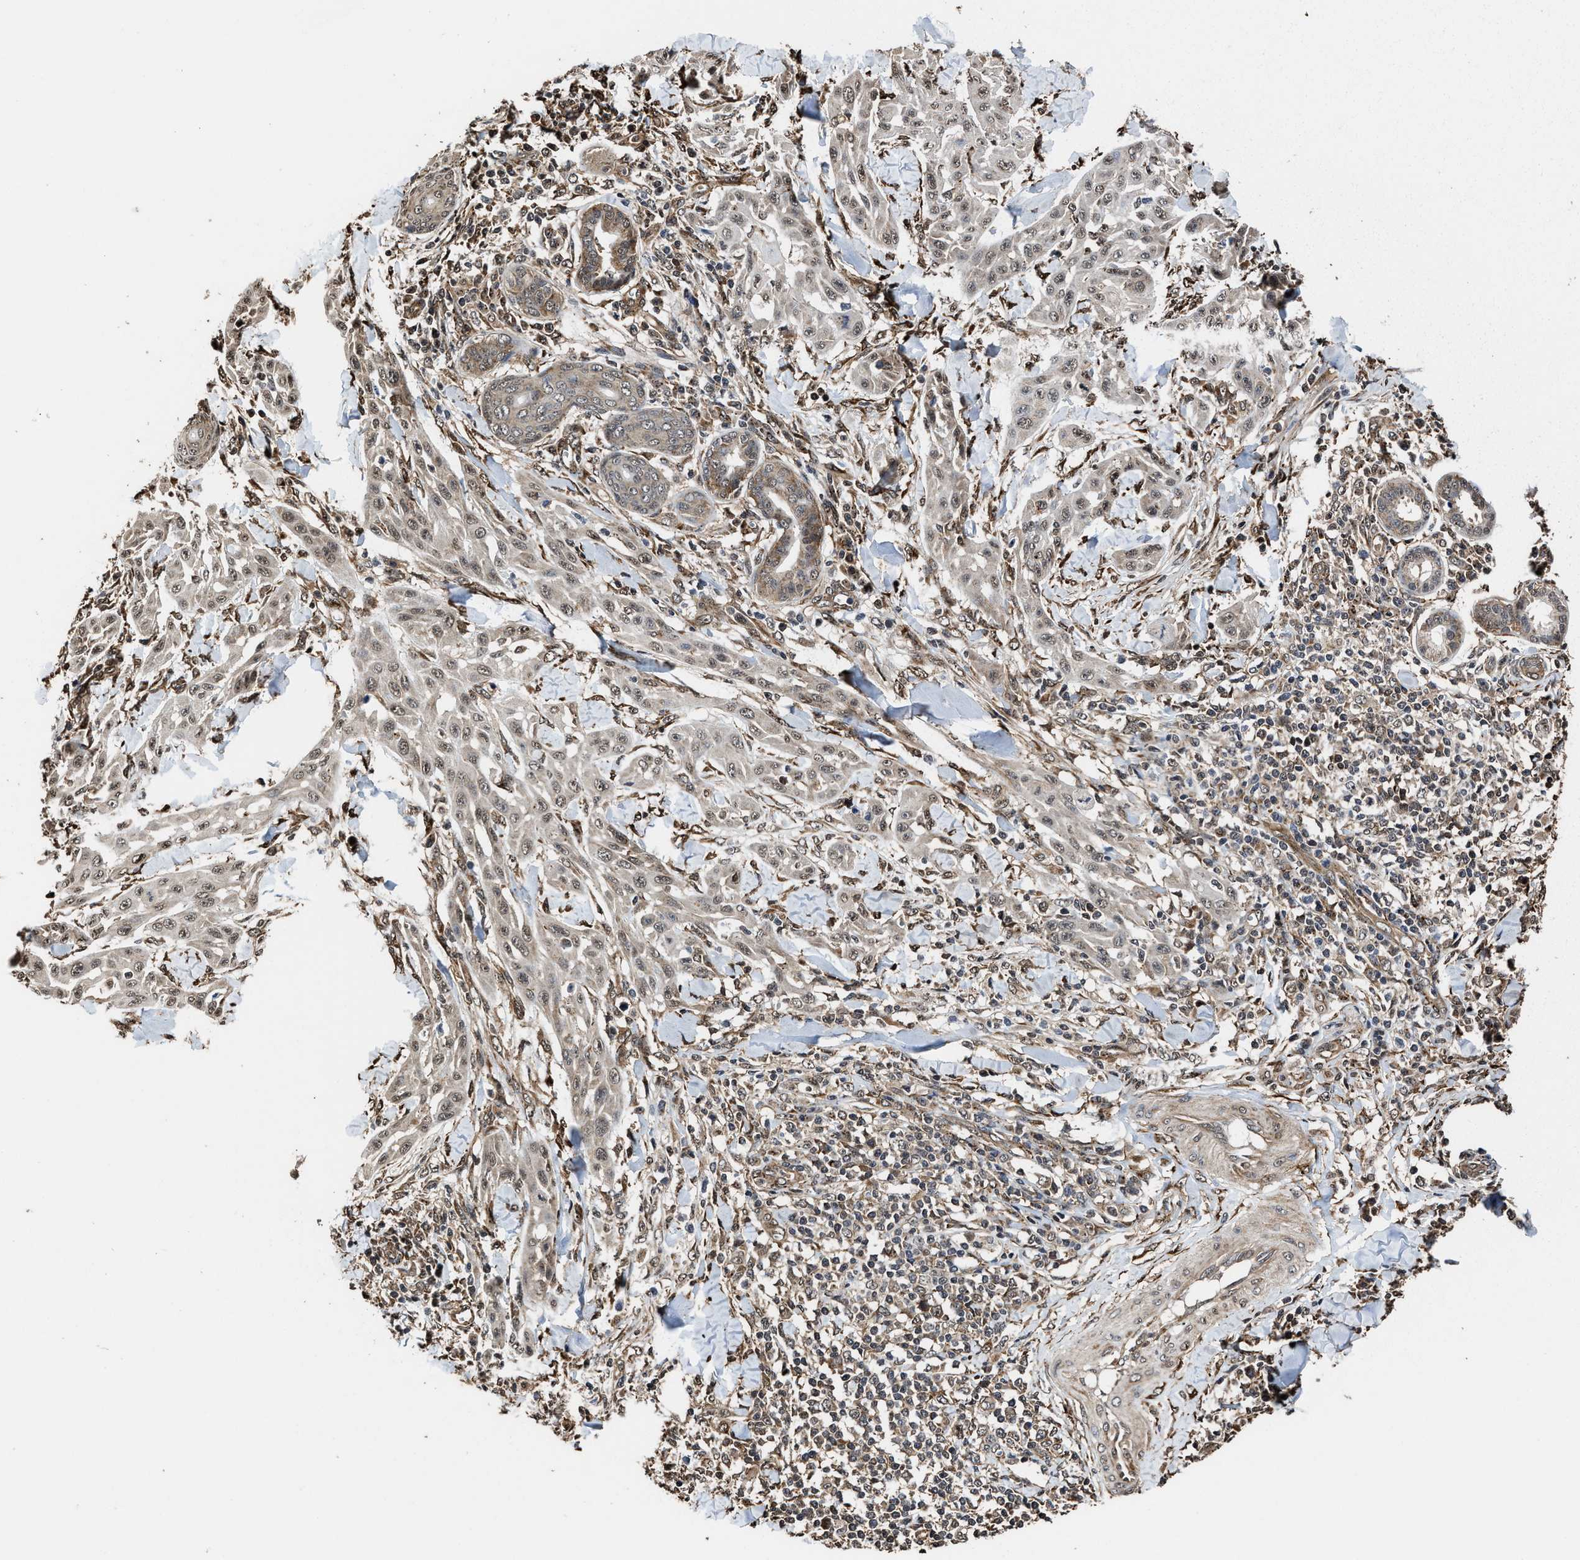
{"staining": {"intensity": "weak", "quantity": "25%-75%", "location": "nuclear"}, "tissue": "skin cancer", "cell_type": "Tumor cells", "image_type": "cancer", "snomed": [{"axis": "morphology", "description": "Squamous cell carcinoma, NOS"}, {"axis": "topography", "description": "Skin"}], "caption": "Protein expression by immunohistochemistry demonstrates weak nuclear staining in about 25%-75% of tumor cells in squamous cell carcinoma (skin).", "gene": "SEPTIN2", "patient": {"sex": "male", "age": 24}}